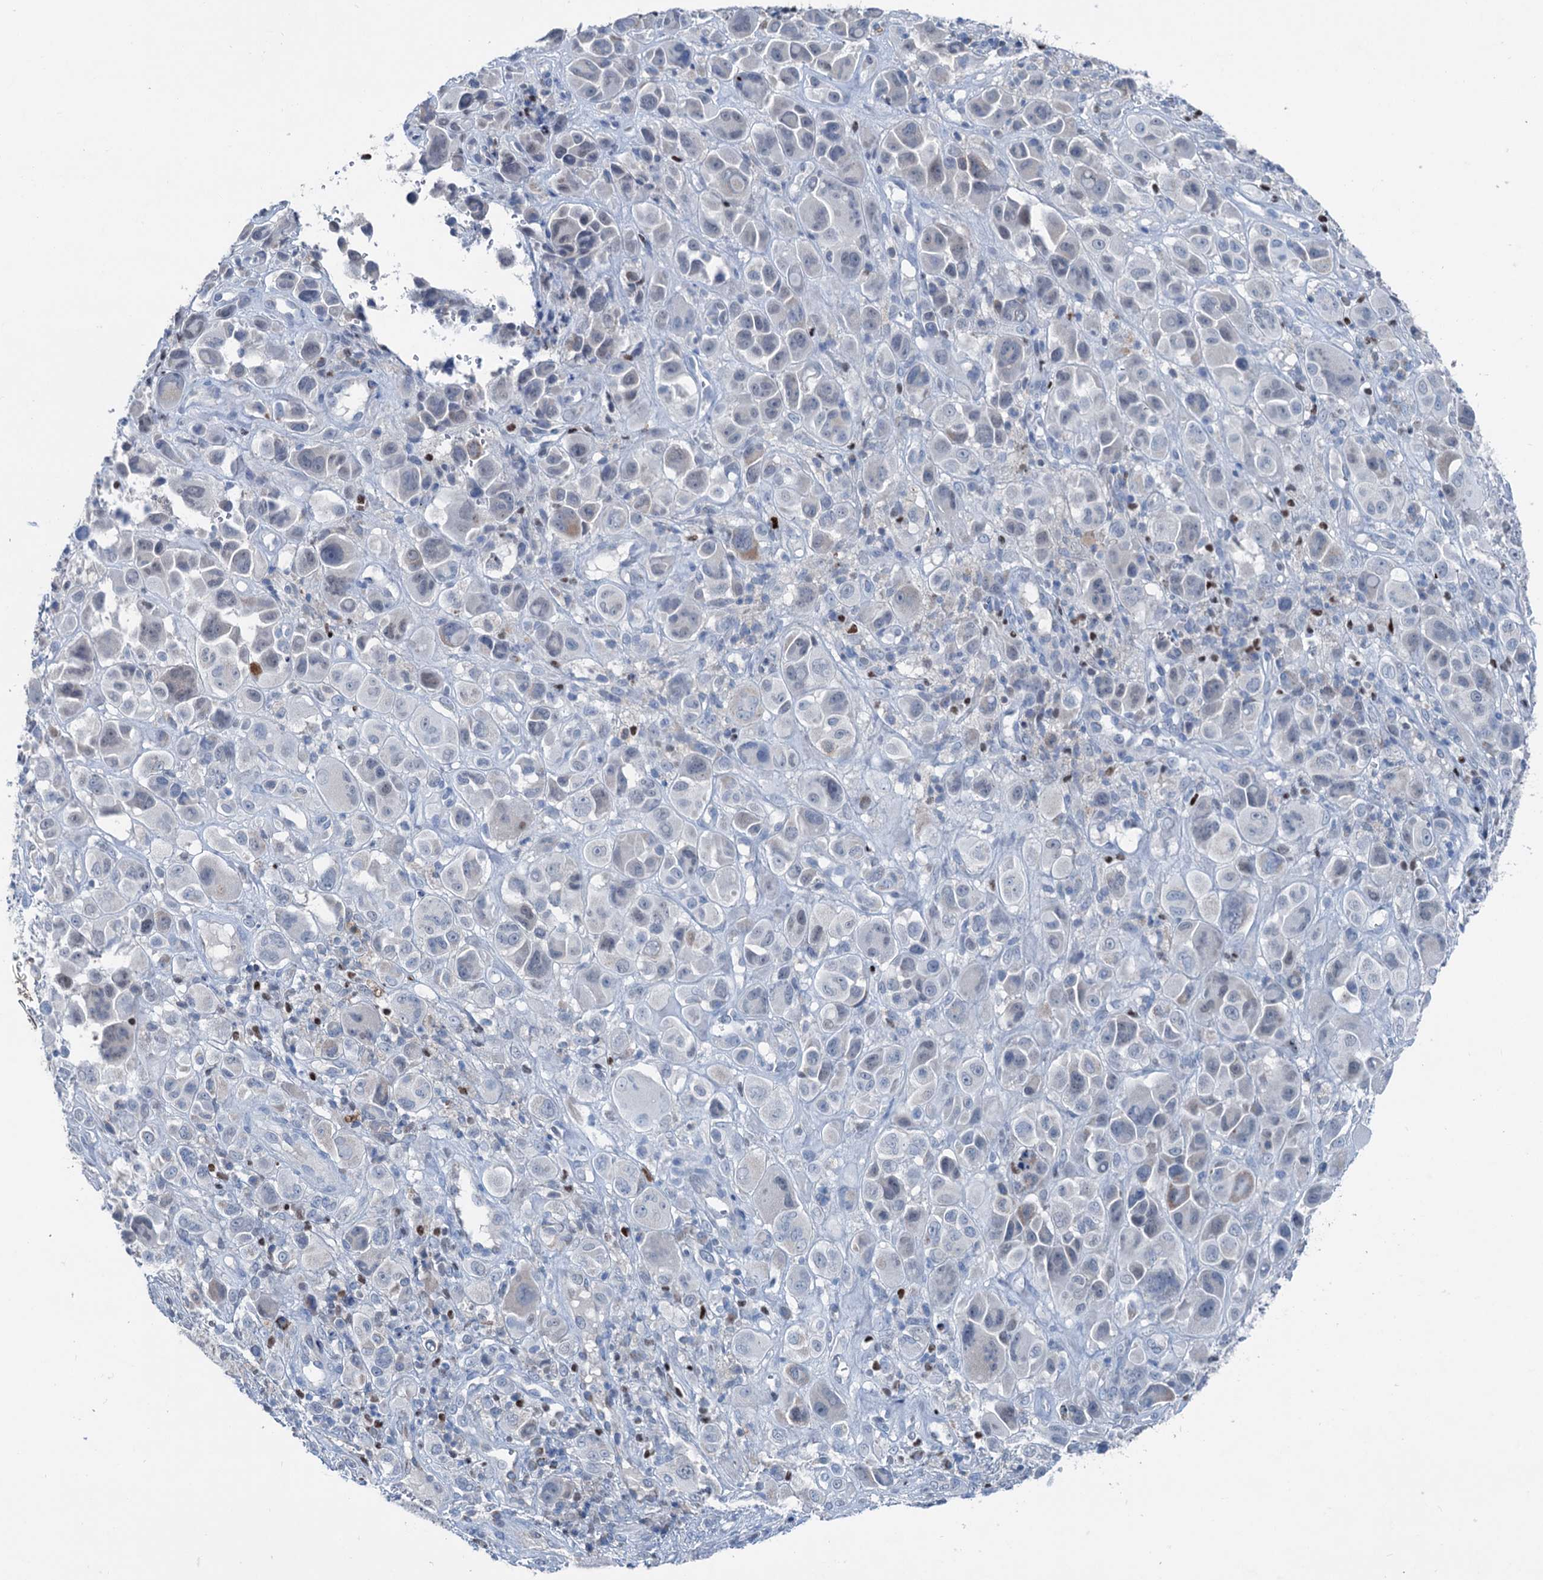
{"staining": {"intensity": "weak", "quantity": "<25%", "location": "cytoplasmic/membranous"}, "tissue": "melanoma", "cell_type": "Tumor cells", "image_type": "cancer", "snomed": [{"axis": "morphology", "description": "Malignant melanoma, NOS"}, {"axis": "topography", "description": "Skin of trunk"}], "caption": "Malignant melanoma was stained to show a protein in brown. There is no significant positivity in tumor cells. (DAB immunohistochemistry visualized using brightfield microscopy, high magnification).", "gene": "ELP4", "patient": {"sex": "male", "age": 71}}